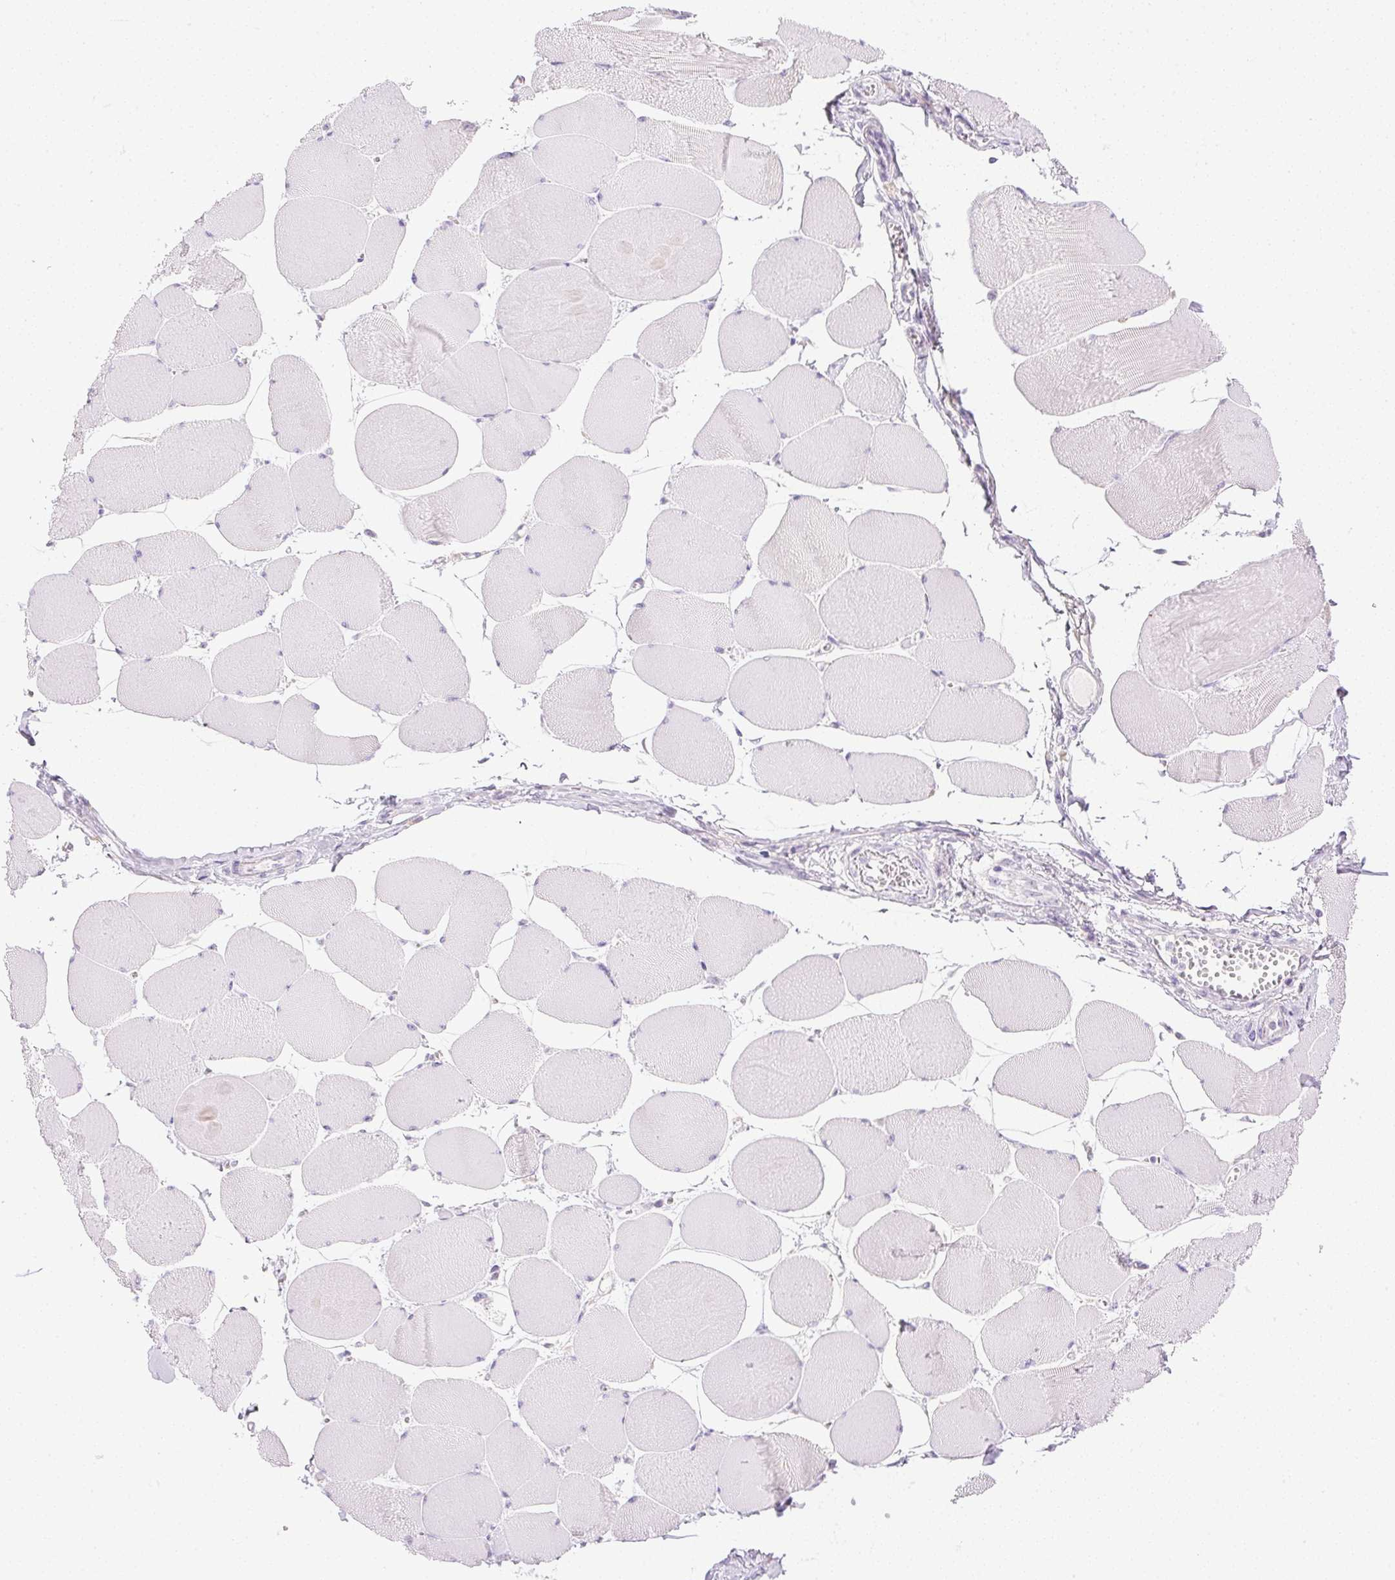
{"staining": {"intensity": "negative", "quantity": "none", "location": "none"}, "tissue": "skeletal muscle", "cell_type": "Myocytes", "image_type": "normal", "snomed": [{"axis": "morphology", "description": "Normal tissue, NOS"}, {"axis": "topography", "description": "Skeletal muscle"}], "caption": "This is a micrograph of immunohistochemistry staining of benign skeletal muscle, which shows no staining in myocytes.", "gene": "ATP6V1G3", "patient": {"sex": "female", "age": 75}}